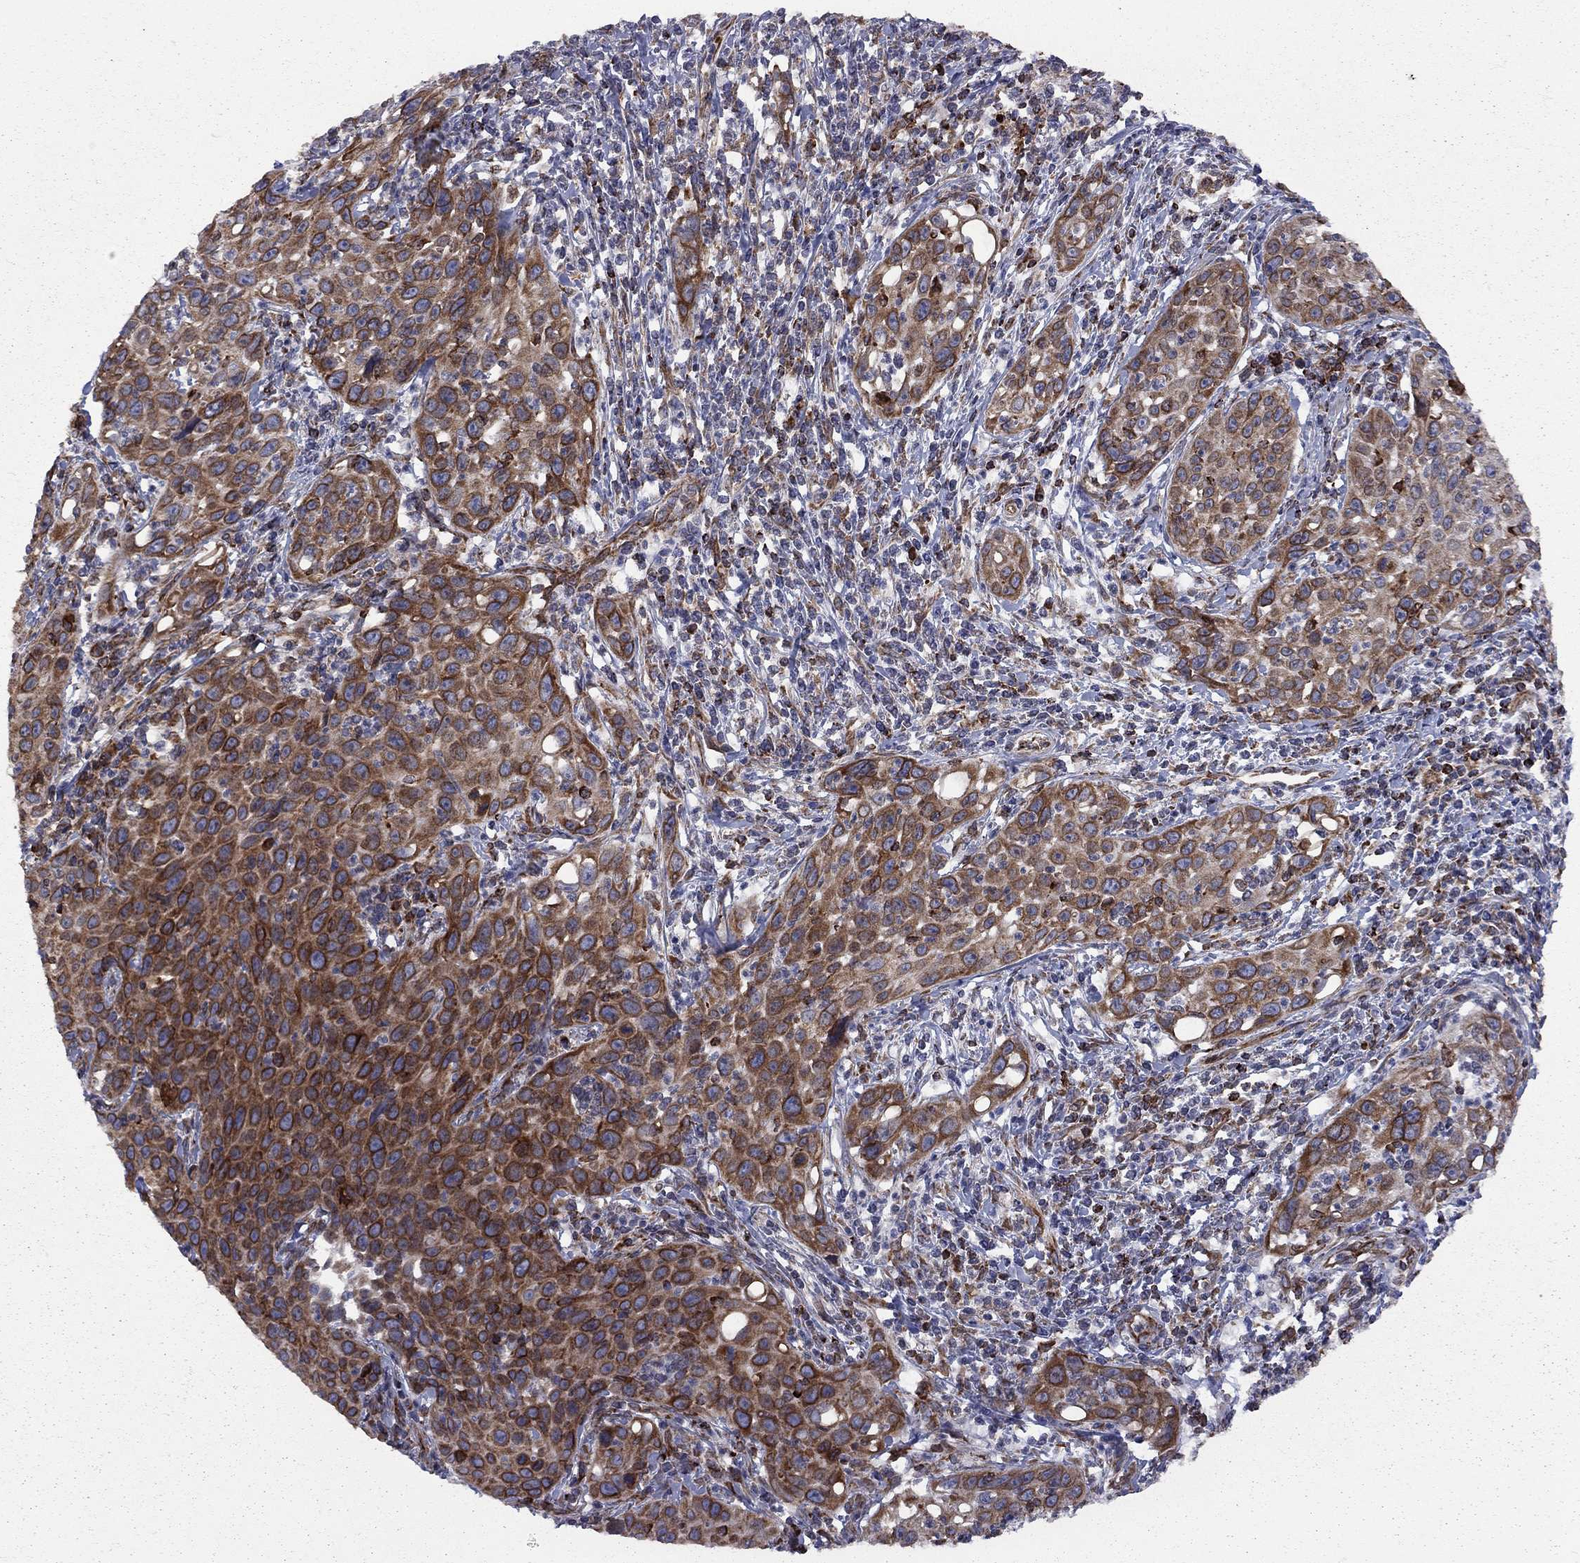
{"staining": {"intensity": "strong", "quantity": "25%-75%", "location": "cytoplasmic/membranous"}, "tissue": "cervical cancer", "cell_type": "Tumor cells", "image_type": "cancer", "snomed": [{"axis": "morphology", "description": "Squamous cell carcinoma, NOS"}, {"axis": "topography", "description": "Cervix"}], "caption": "Immunohistochemical staining of squamous cell carcinoma (cervical) exhibits strong cytoplasmic/membranous protein positivity in about 25%-75% of tumor cells.", "gene": "CLPTM1", "patient": {"sex": "female", "age": 26}}